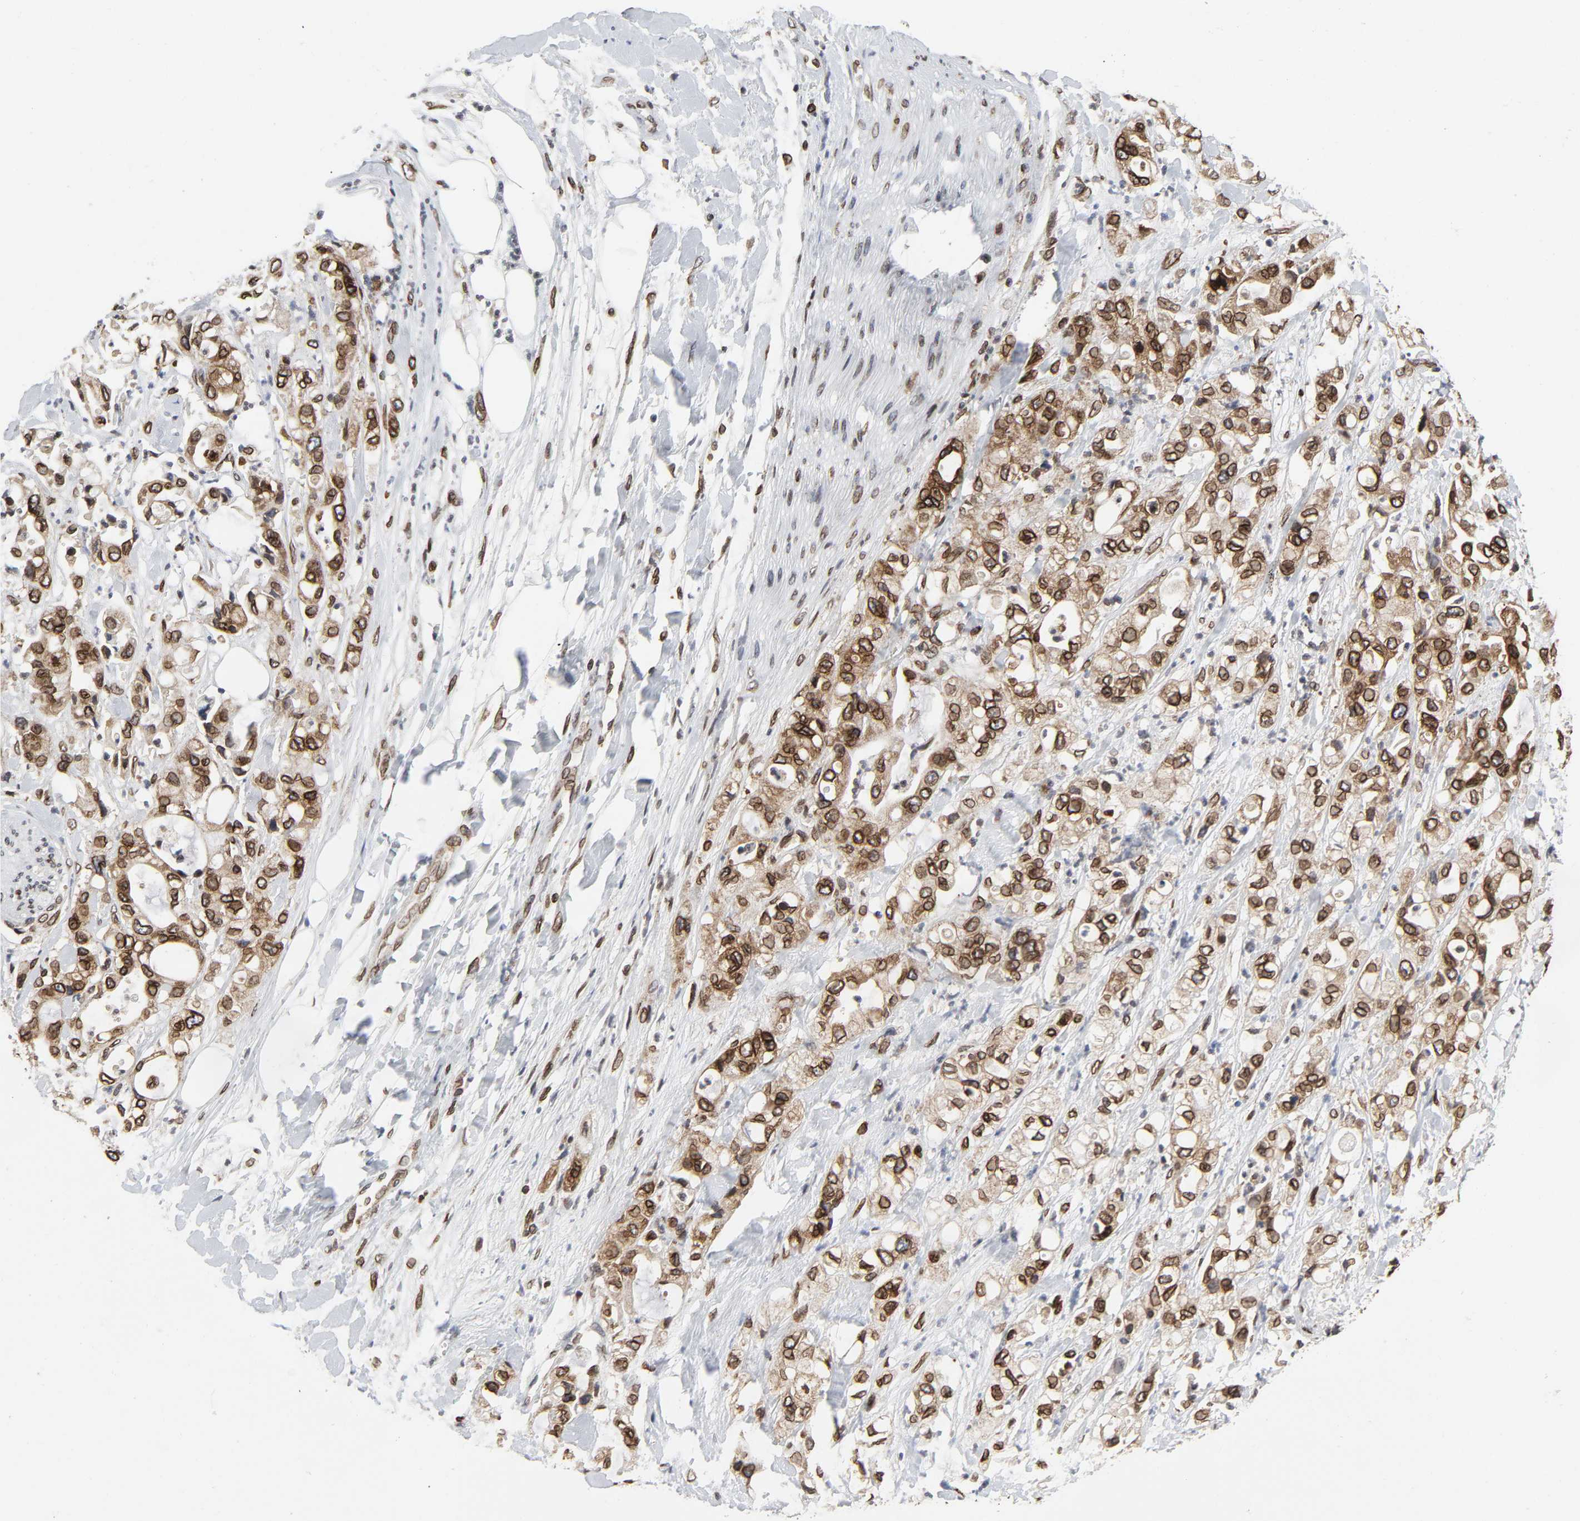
{"staining": {"intensity": "strong", "quantity": ">75%", "location": "cytoplasmic/membranous,nuclear"}, "tissue": "pancreatic cancer", "cell_type": "Tumor cells", "image_type": "cancer", "snomed": [{"axis": "morphology", "description": "Adenocarcinoma, NOS"}, {"axis": "topography", "description": "Pancreas"}], "caption": "A micrograph showing strong cytoplasmic/membranous and nuclear staining in approximately >75% of tumor cells in adenocarcinoma (pancreatic), as visualized by brown immunohistochemical staining.", "gene": "RANGAP1", "patient": {"sex": "male", "age": 70}}